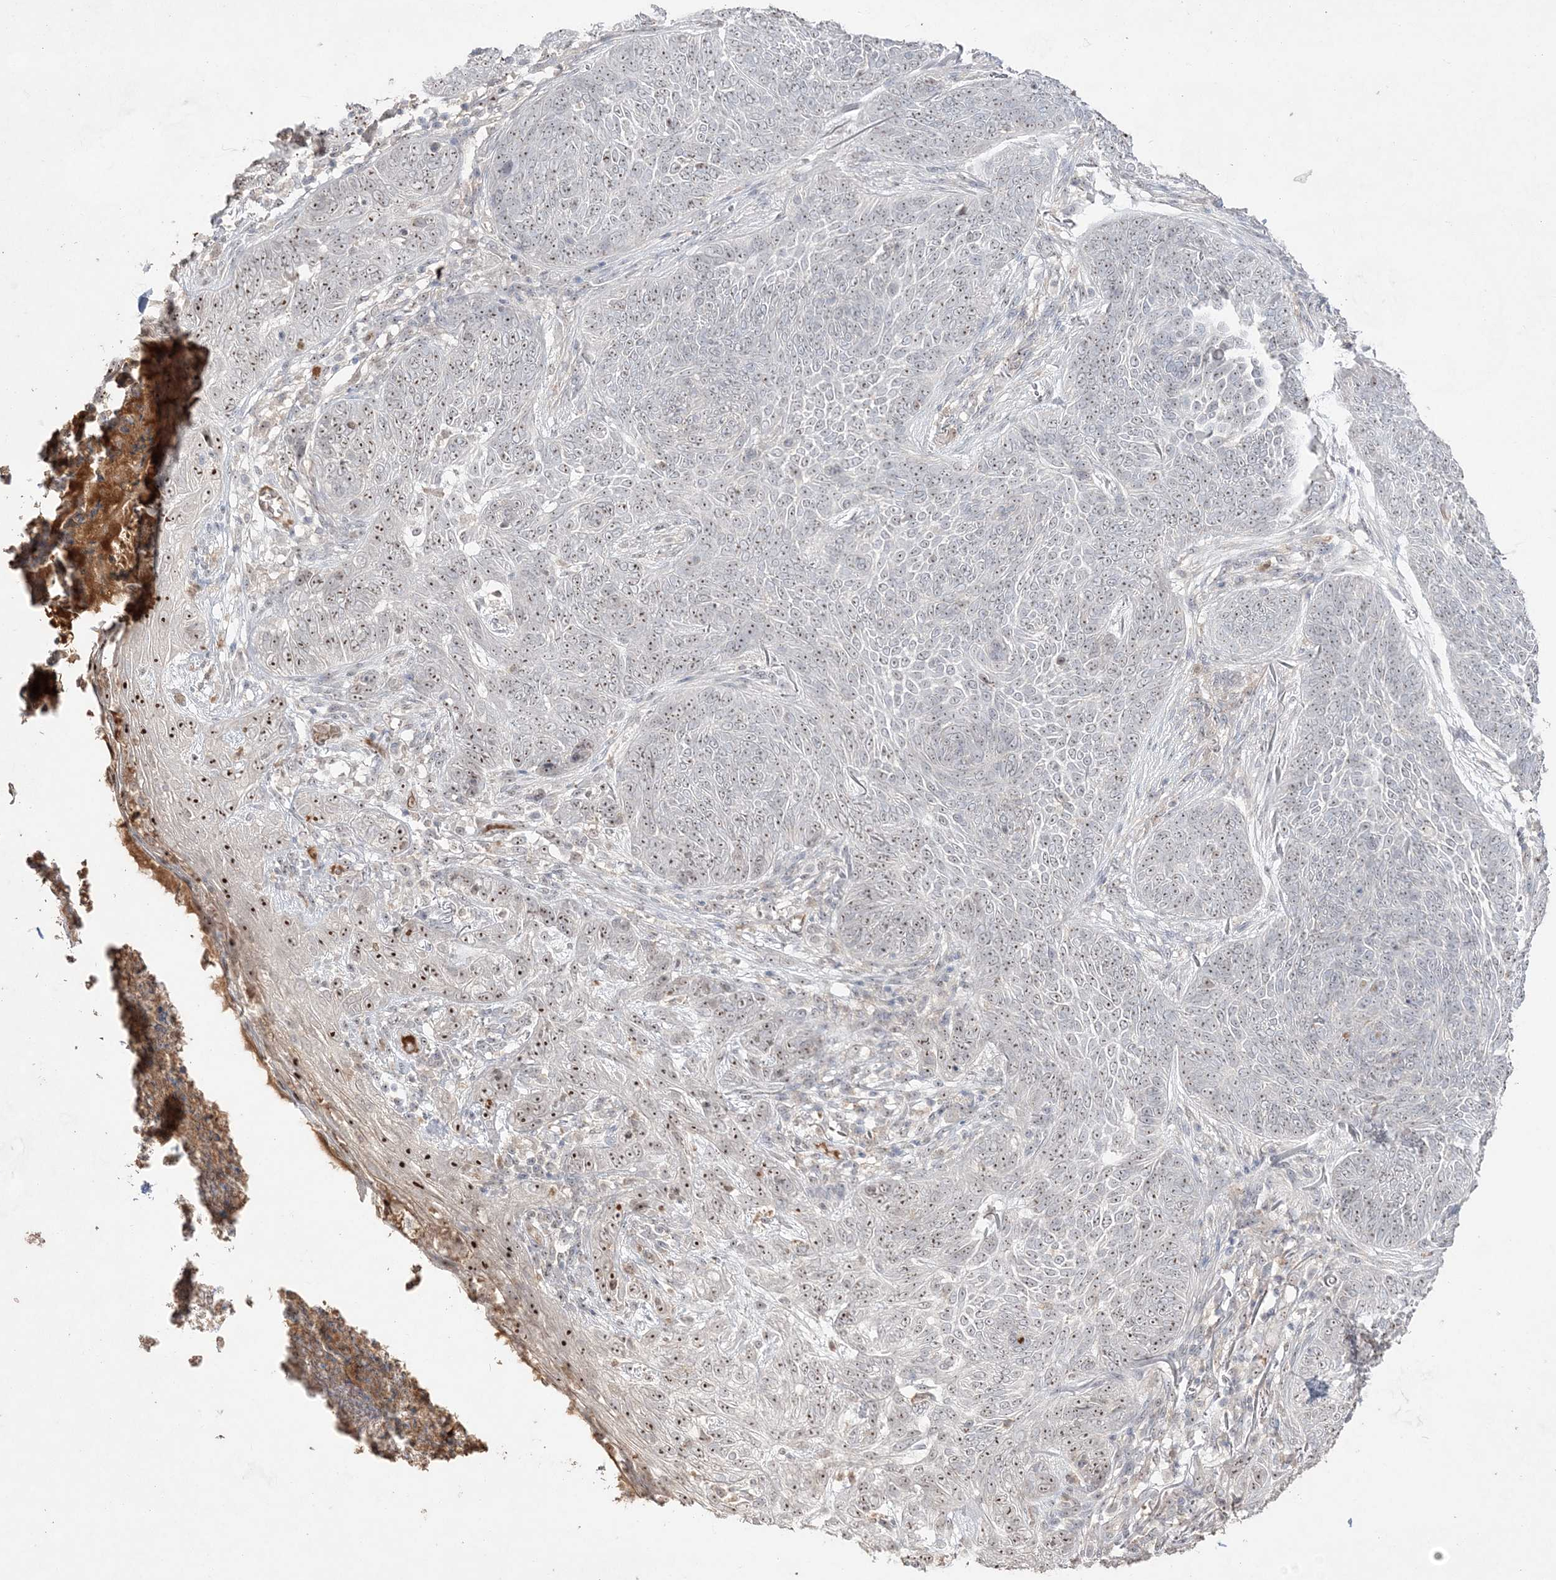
{"staining": {"intensity": "moderate", "quantity": "25%-75%", "location": "nuclear"}, "tissue": "skin cancer", "cell_type": "Tumor cells", "image_type": "cancer", "snomed": [{"axis": "morphology", "description": "Basal cell carcinoma"}, {"axis": "topography", "description": "Skin"}], "caption": "Immunohistochemical staining of human skin basal cell carcinoma demonstrates moderate nuclear protein positivity in about 25%-75% of tumor cells.", "gene": "NOP16", "patient": {"sex": "male", "age": 85}}